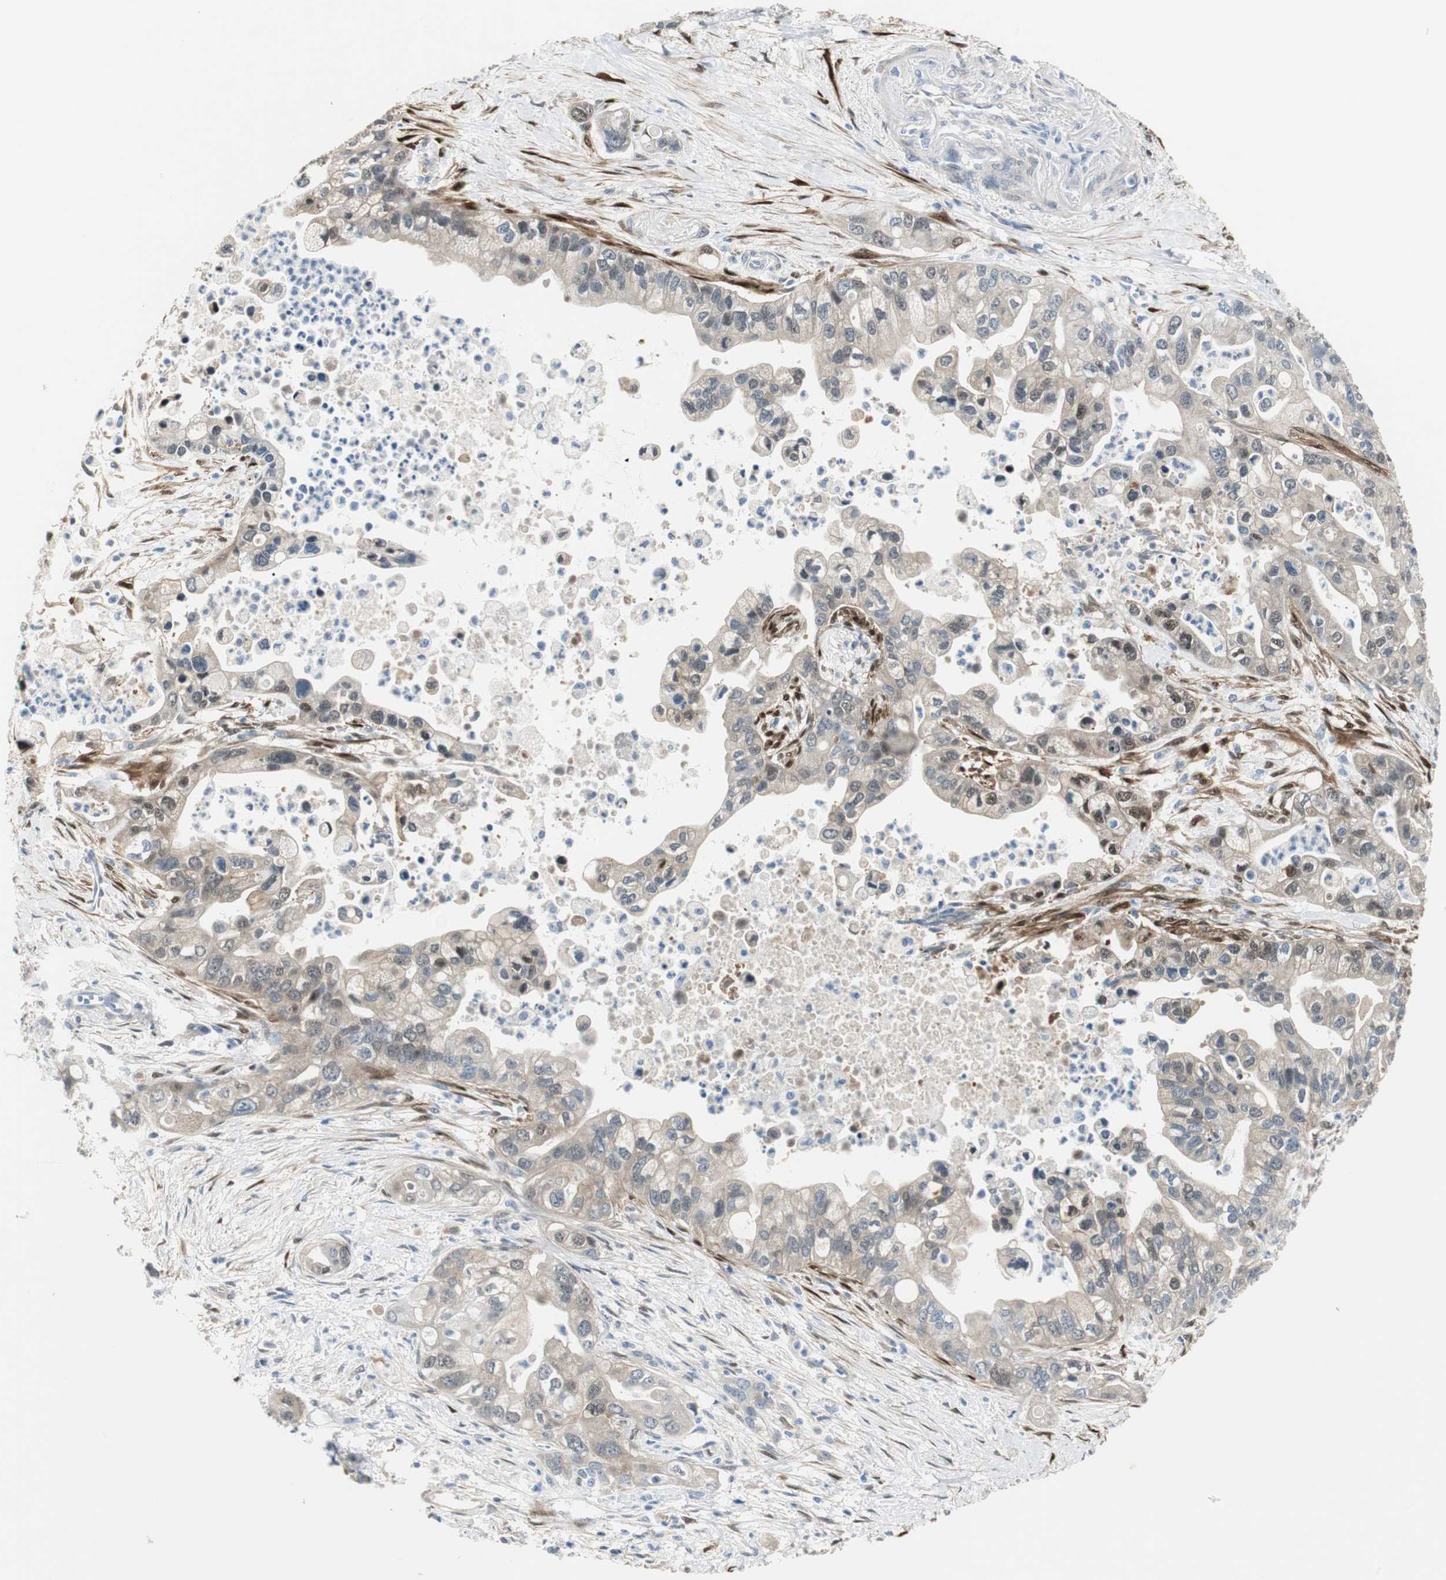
{"staining": {"intensity": "negative", "quantity": "none", "location": "none"}, "tissue": "pancreatic cancer", "cell_type": "Tumor cells", "image_type": "cancer", "snomed": [{"axis": "morphology", "description": "Adenocarcinoma, NOS"}, {"axis": "topography", "description": "Pancreas"}], "caption": "Immunohistochemistry image of neoplastic tissue: pancreatic adenocarcinoma stained with DAB (3,3'-diaminobenzidine) displays no significant protein expression in tumor cells.", "gene": "FHL2", "patient": {"sex": "male", "age": 70}}